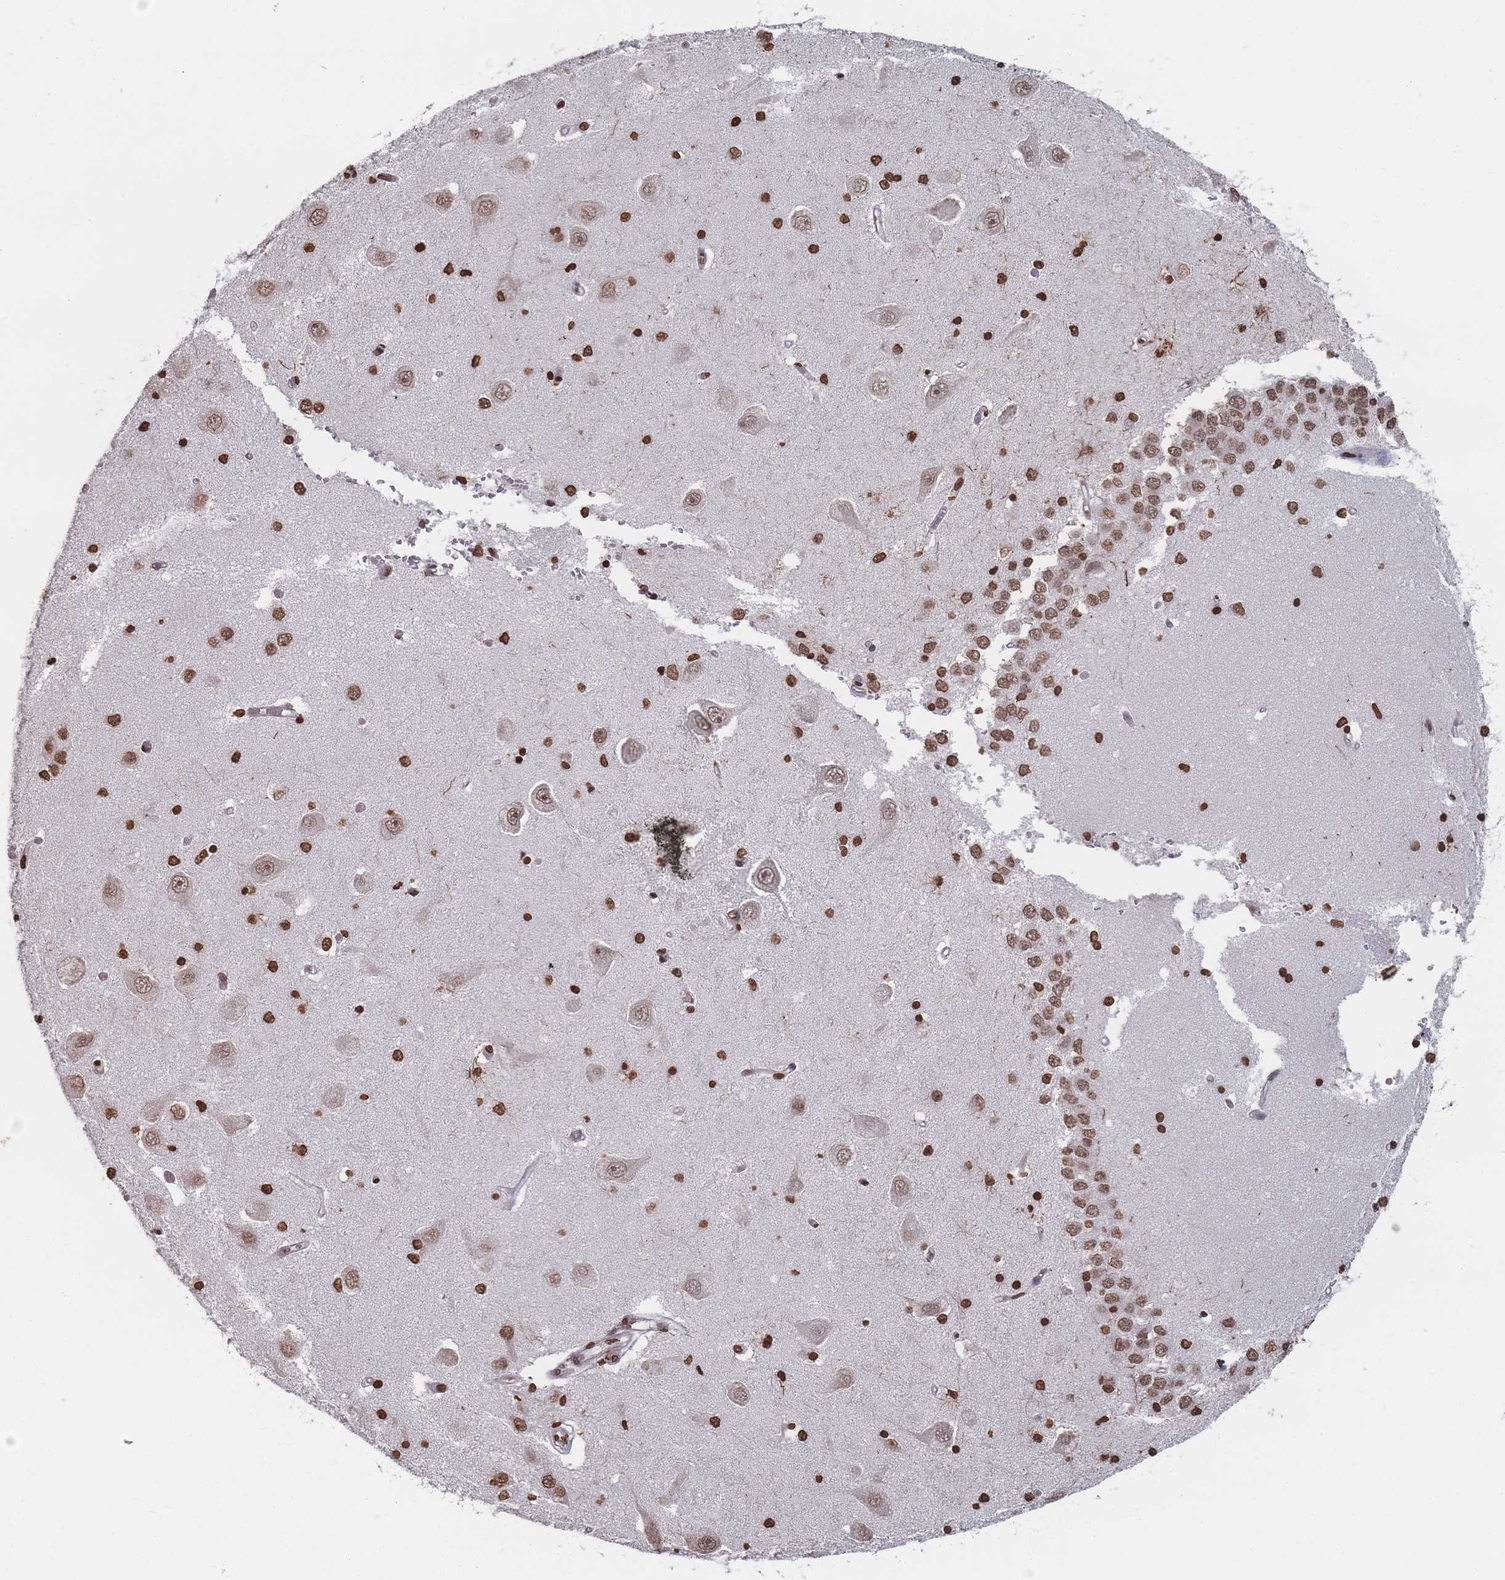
{"staining": {"intensity": "strong", "quantity": ">75%", "location": "nuclear"}, "tissue": "hippocampus", "cell_type": "Glial cells", "image_type": "normal", "snomed": [{"axis": "morphology", "description": "Normal tissue, NOS"}, {"axis": "topography", "description": "Hippocampus"}], "caption": "Immunohistochemical staining of unremarkable human hippocampus shows high levels of strong nuclear expression in approximately >75% of glial cells.", "gene": "PLEKHG5", "patient": {"sex": "male", "age": 45}}